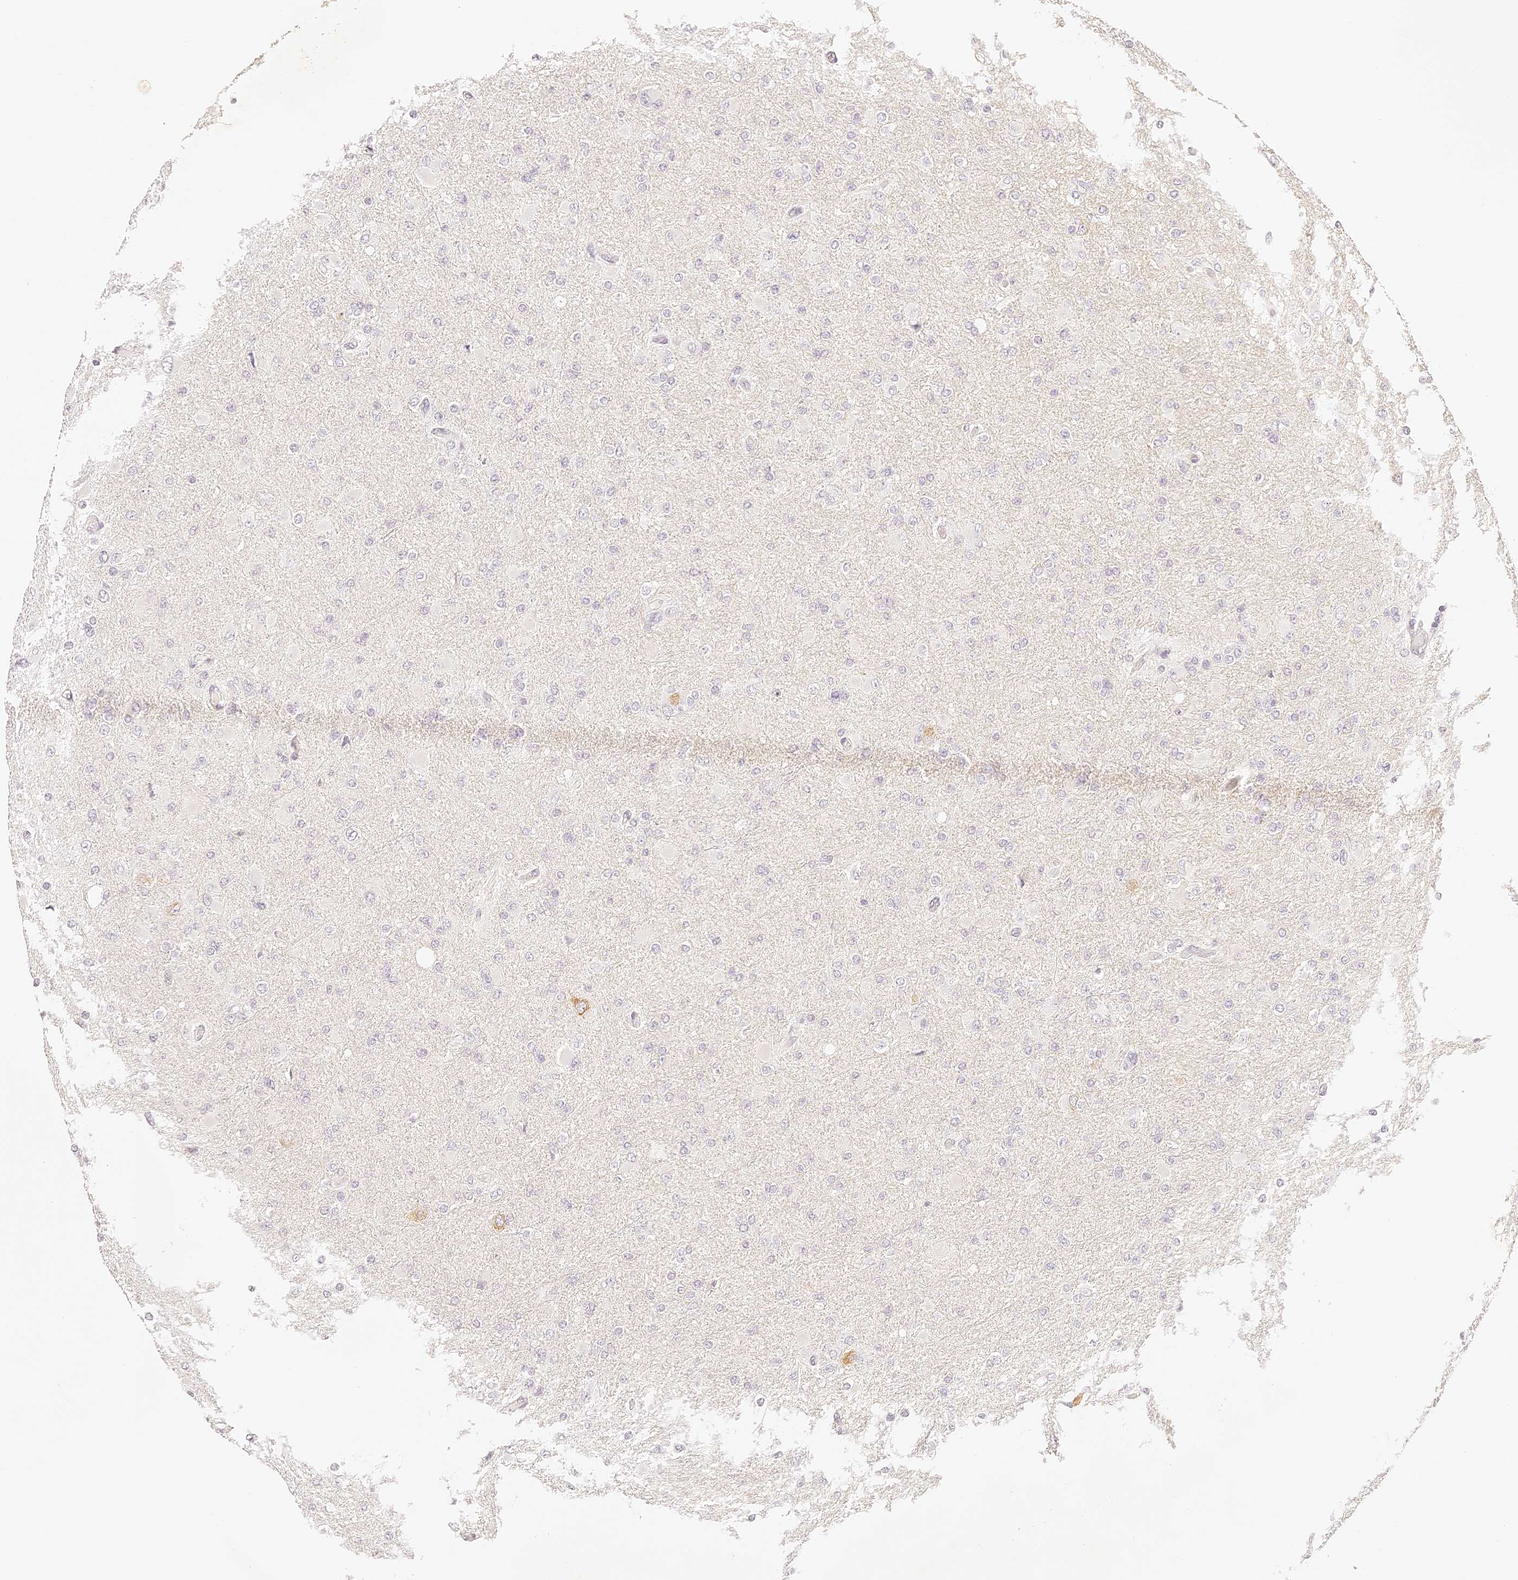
{"staining": {"intensity": "negative", "quantity": "none", "location": "none"}, "tissue": "glioma", "cell_type": "Tumor cells", "image_type": "cancer", "snomed": [{"axis": "morphology", "description": "Glioma, malignant, High grade"}, {"axis": "topography", "description": "Cerebral cortex"}], "caption": "Histopathology image shows no significant protein positivity in tumor cells of glioma.", "gene": "TRIM45", "patient": {"sex": "female", "age": 36}}